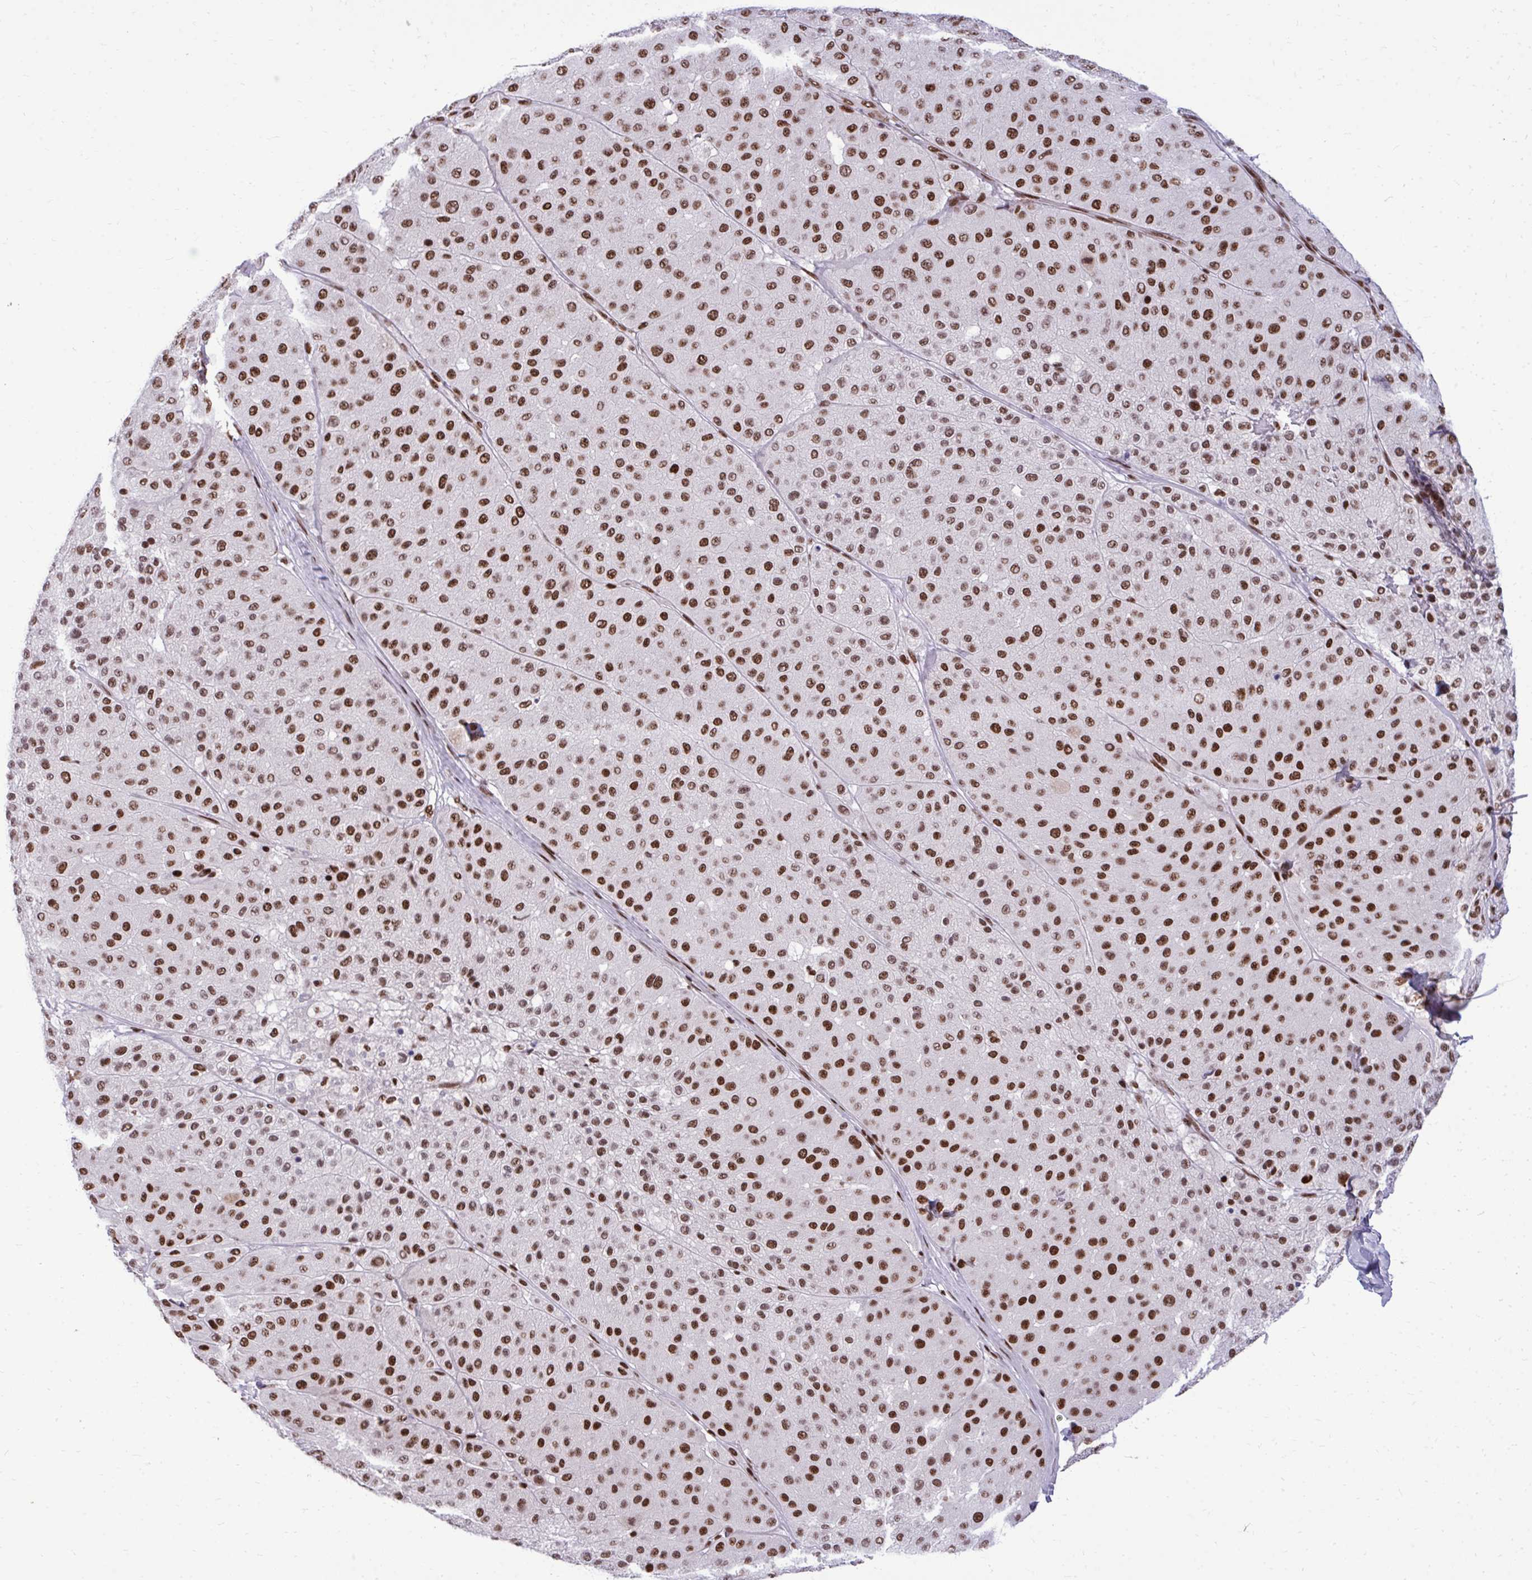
{"staining": {"intensity": "strong", "quantity": ">75%", "location": "nuclear"}, "tissue": "melanoma", "cell_type": "Tumor cells", "image_type": "cancer", "snomed": [{"axis": "morphology", "description": "Malignant melanoma, Metastatic site"}, {"axis": "topography", "description": "Smooth muscle"}], "caption": "Malignant melanoma (metastatic site) stained for a protein demonstrates strong nuclear positivity in tumor cells.", "gene": "CDYL", "patient": {"sex": "male", "age": 41}}